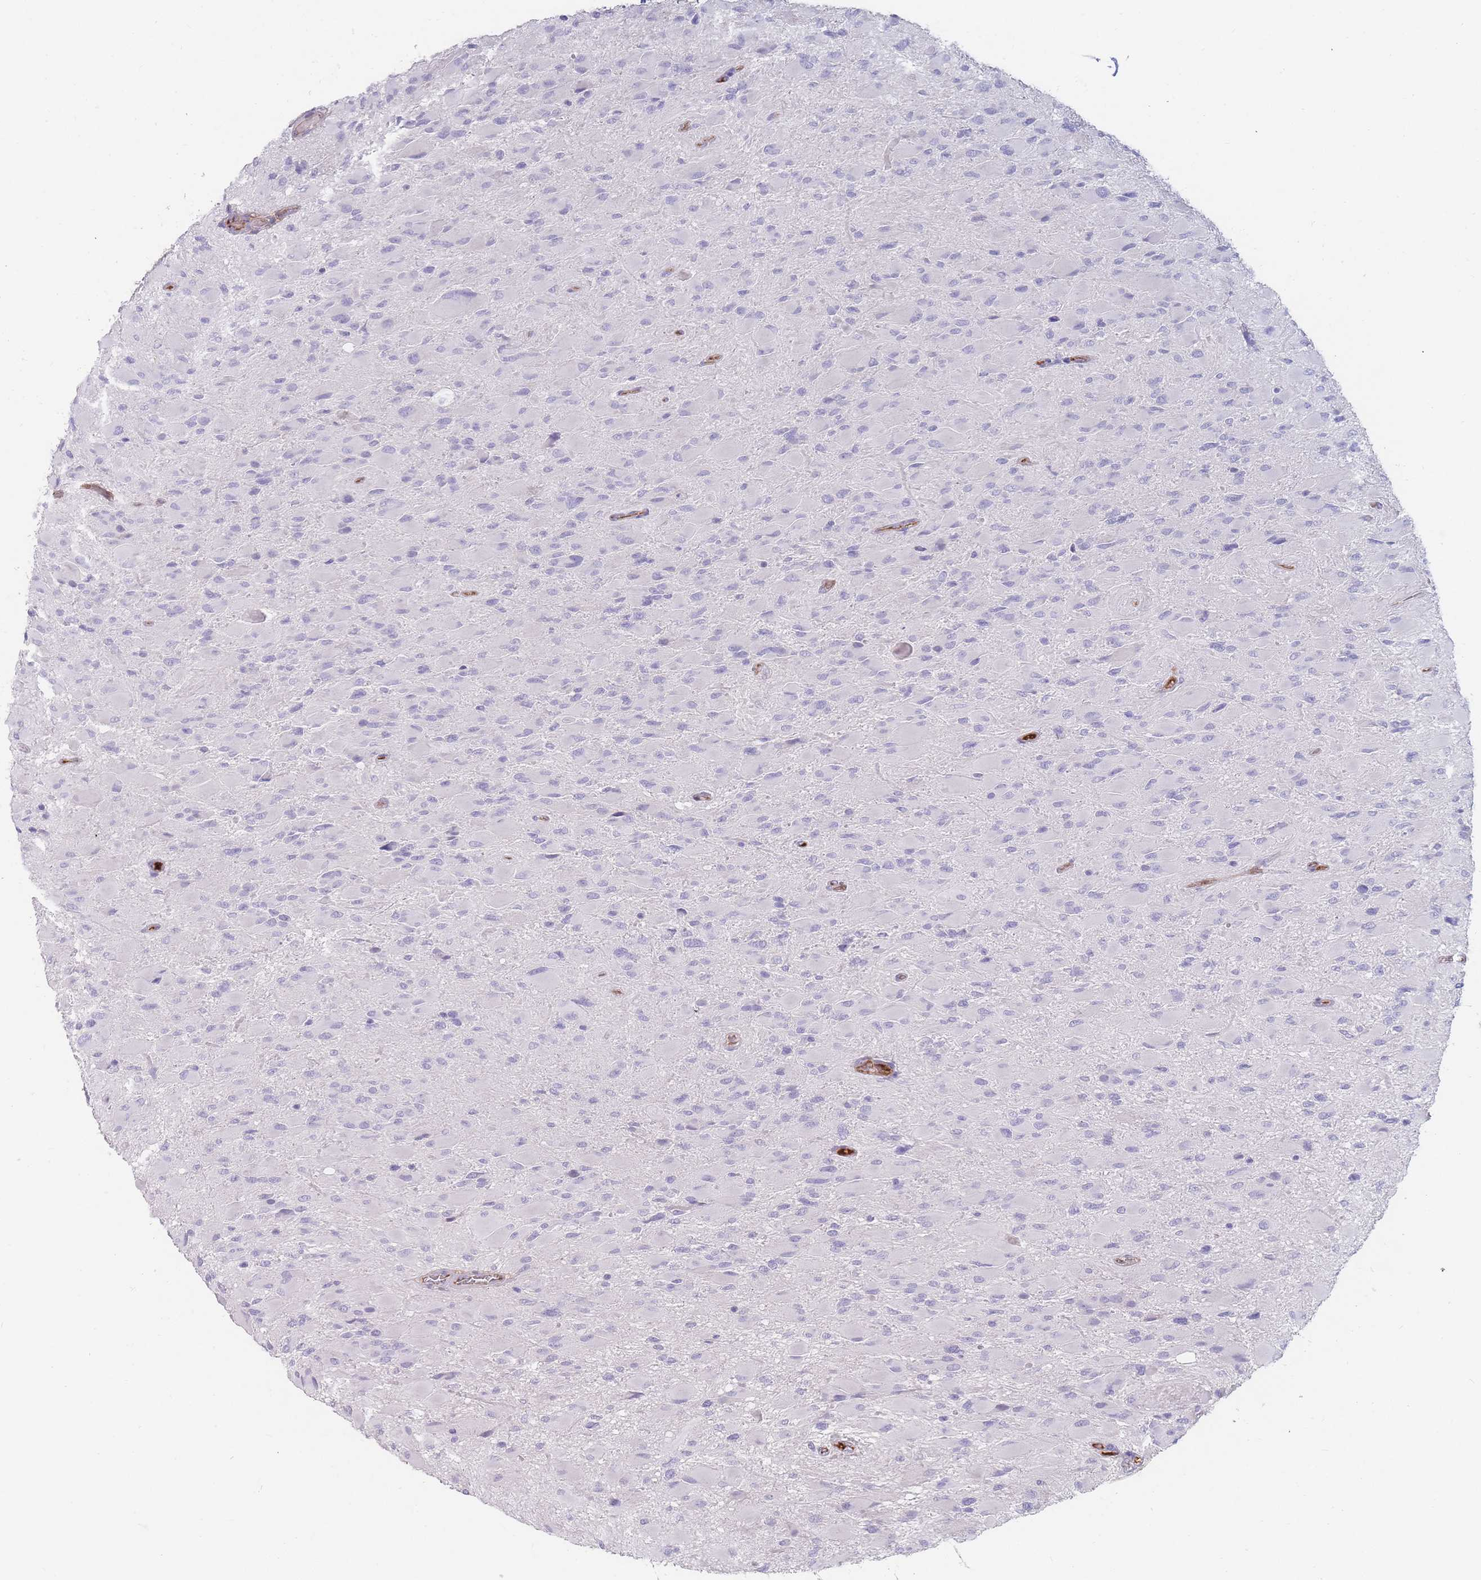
{"staining": {"intensity": "negative", "quantity": "none", "location": "none"}, "tissue": "glioma", "cell_type": "Tumor cells", "image_type": "cancer", "snomed": [{"axis": "morphology", "description": "Glioma, malignant, High grade"}, {"axis": "topography", "description": "Cerebral cortex"}], "caption": "The immunohistochemistry (IHC) image has no significant expression in tumor cells of malignant high-grade glioma tissue.", "gene": "PRG4", "patient": {"sex": "female", "age": 36}}